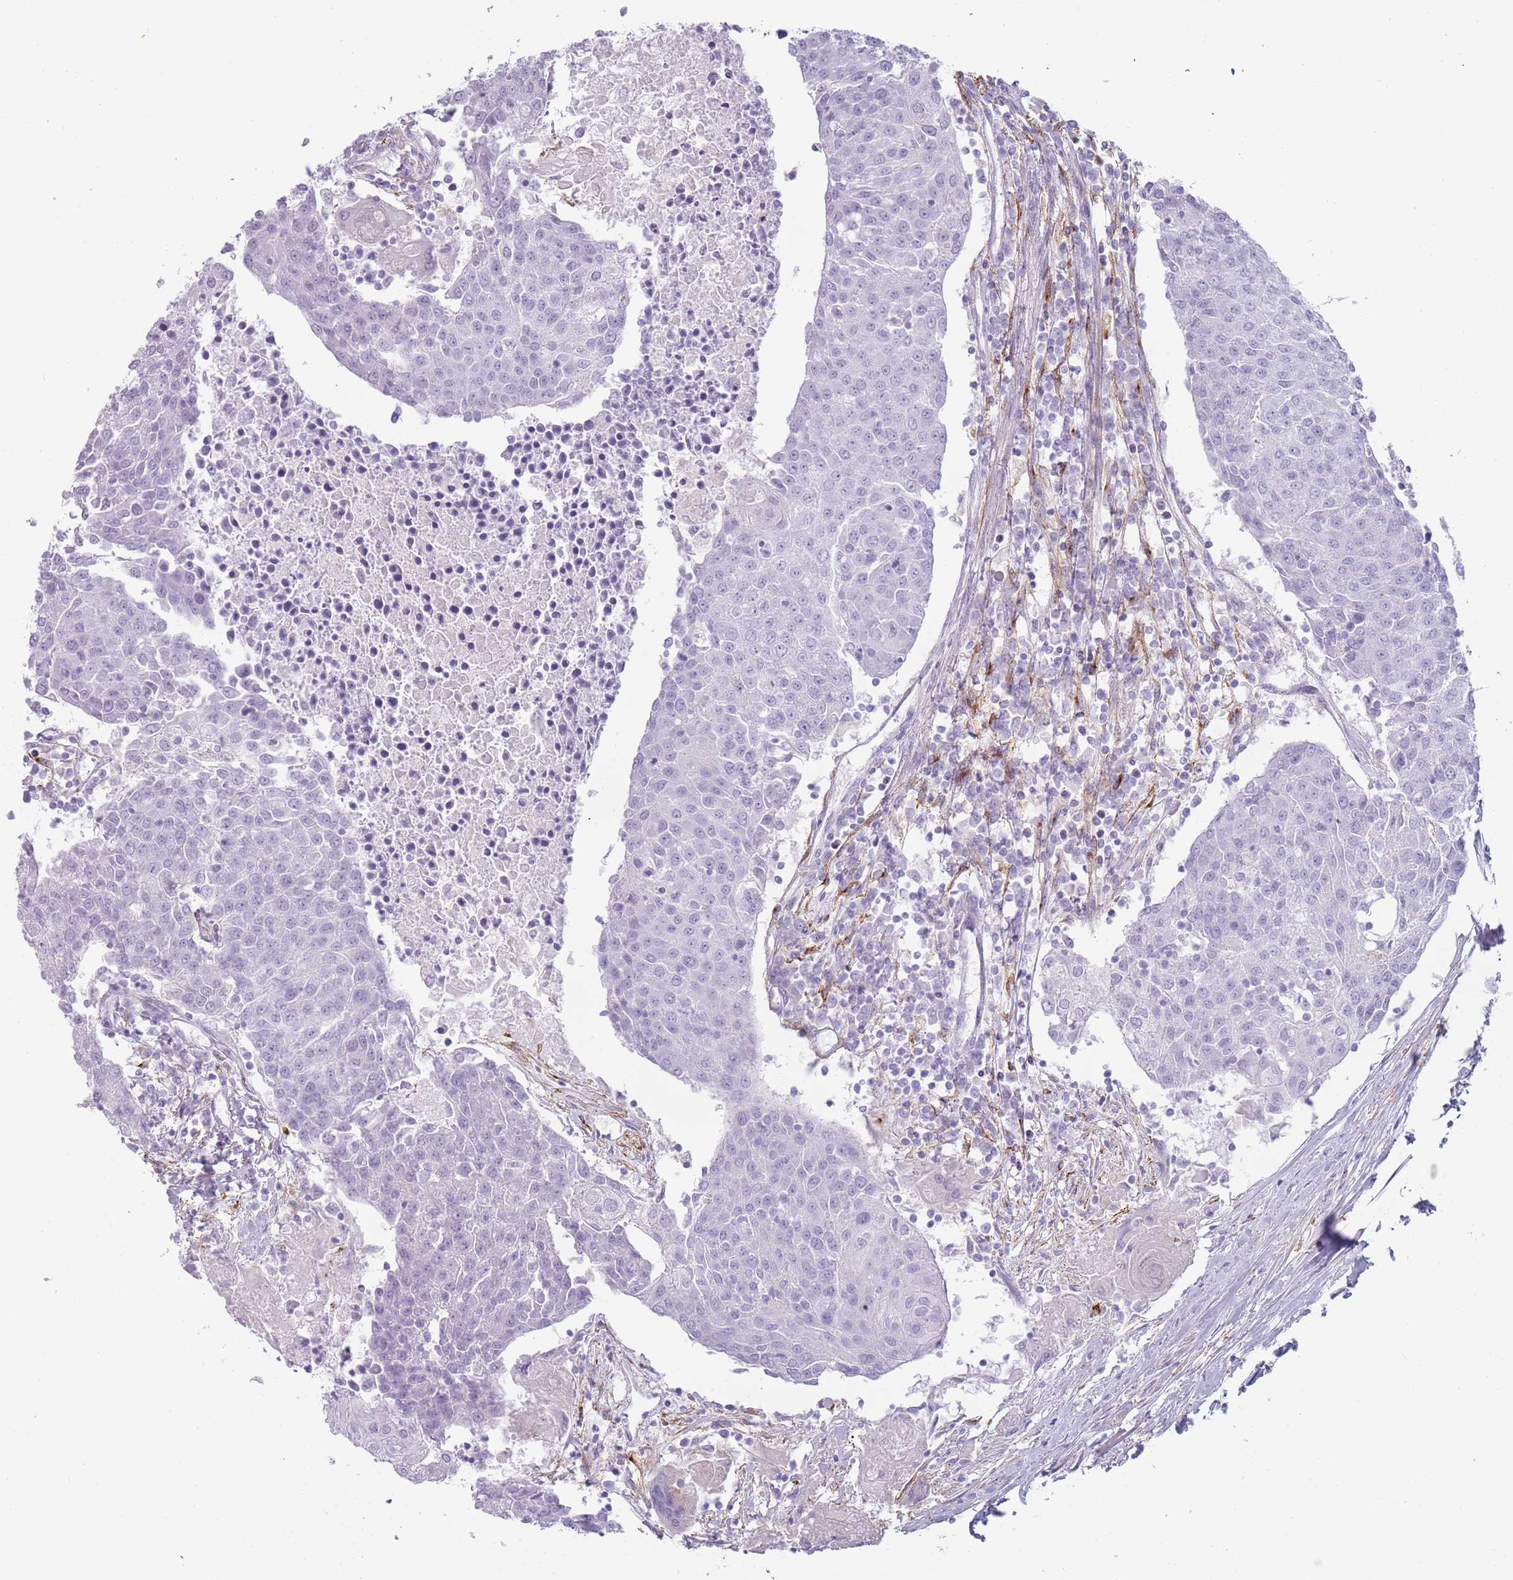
{"staining": {"intensity": "negative", "quantity": "none", "location": "none"}, "tissue": "urothelial cancer", "cell_type": "Tumor cells", "image_type": "cancer", "snomed": [{"axis": "morphology", "description": "Urothelial carcinoma, High grade"}, {"axis": "topography", "description": "Urinary bladder"}], "caption": "IHC of urothelial cancer exhibits no expression in tumor cells.", "gene": "COLEC12", "patient": {"sex": "female", "age": 85}}